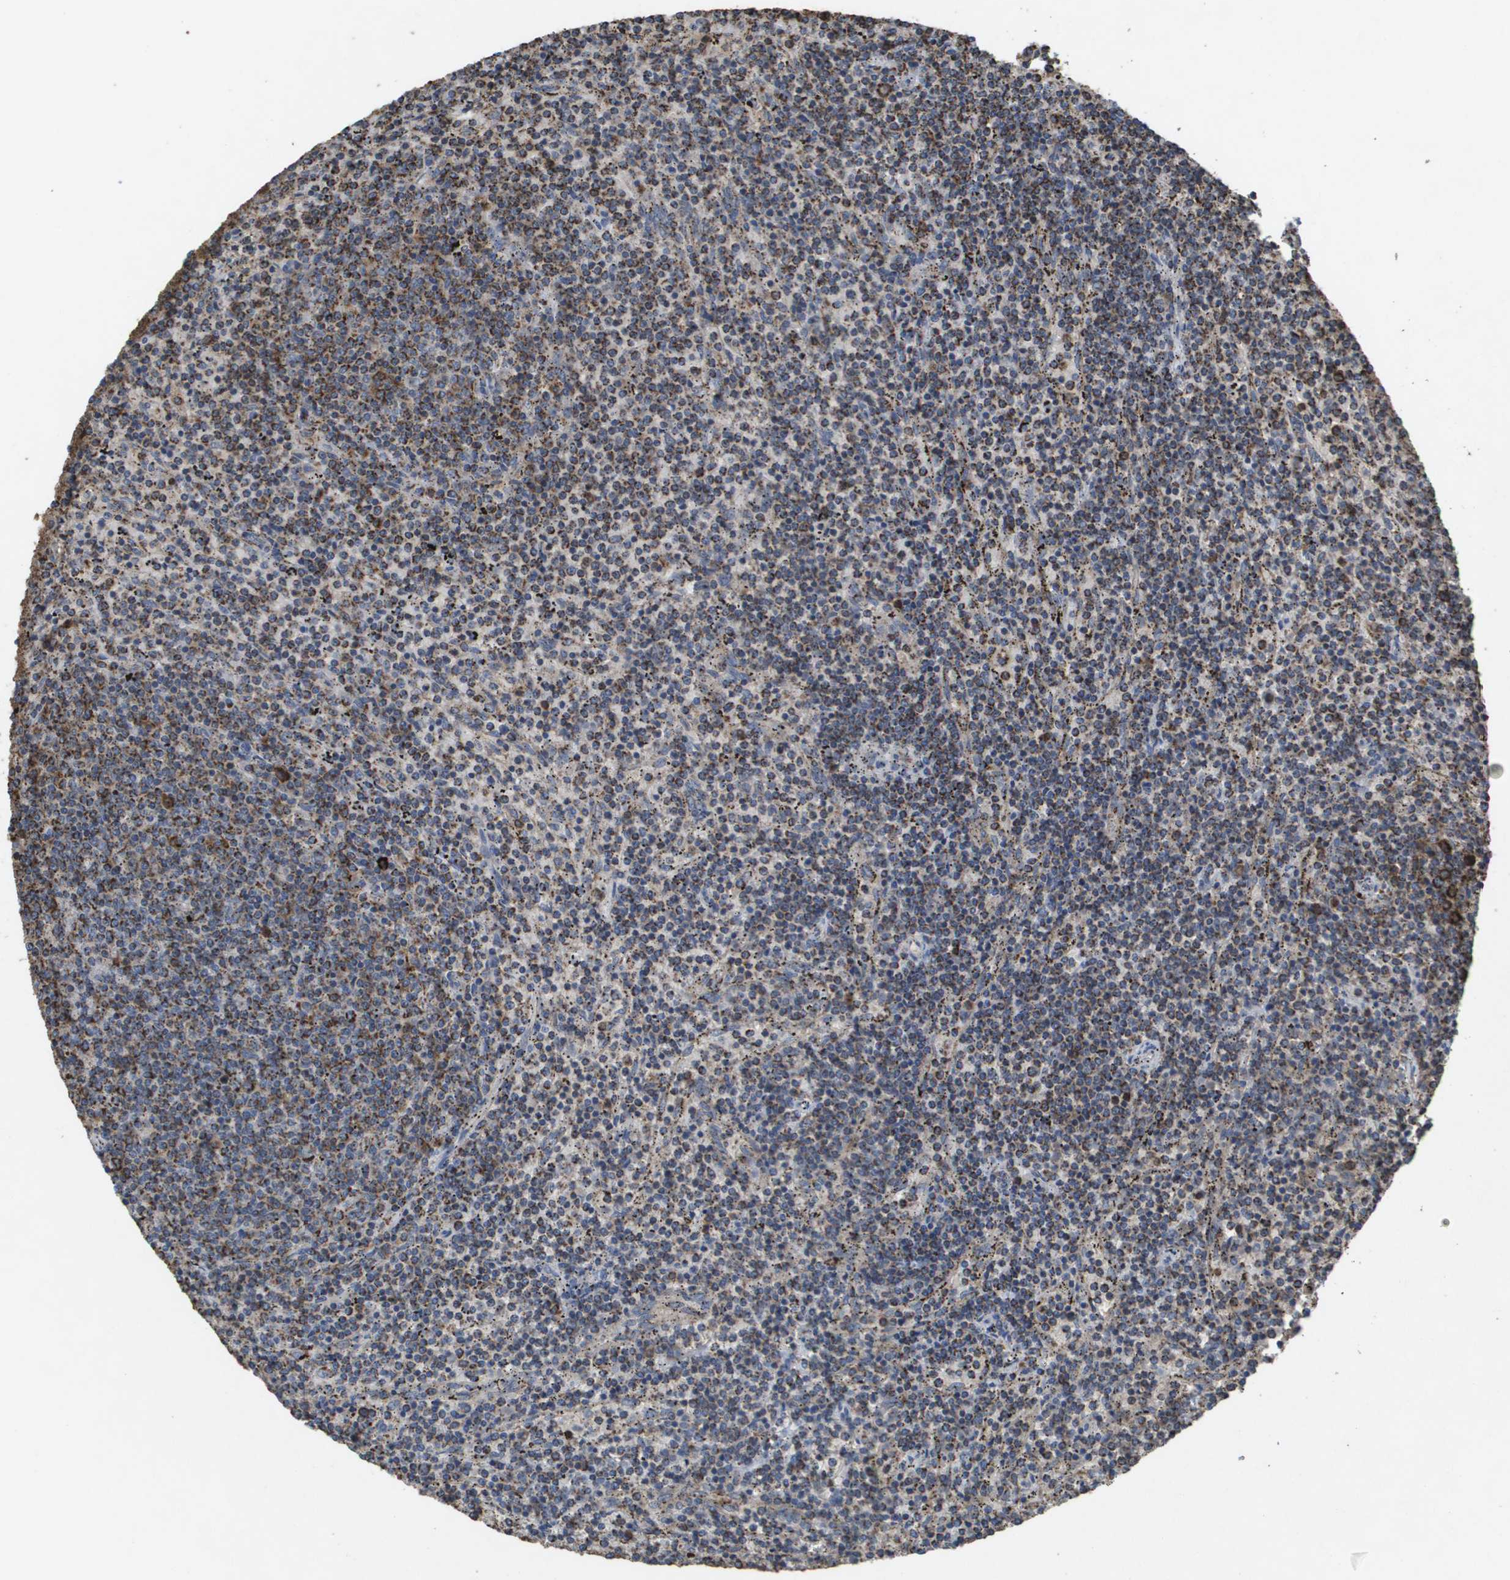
{"staining": {"intensity": "moderate", "quantity": ">75%", "location": "cytoplasmic/membranous"}, "tissue": "lymphoma", "cell_type": "Tumor cells", "image_type": "cancer", "snomed": [{"axis": "morphology", "description": "Malignant lymphoma, non-Hodgkin's type, Low grade"}, {"axis": "topography", "description": "Spleen"}], "caption": "A brown stain shows moderate cytoplasmic/membranous expression of a protein in human low-grade malignant lymphoma, non-Hodgkin's type tumor cells.", "gene": "HSPE1", "patient": {"sex": "female", "age": 50}}